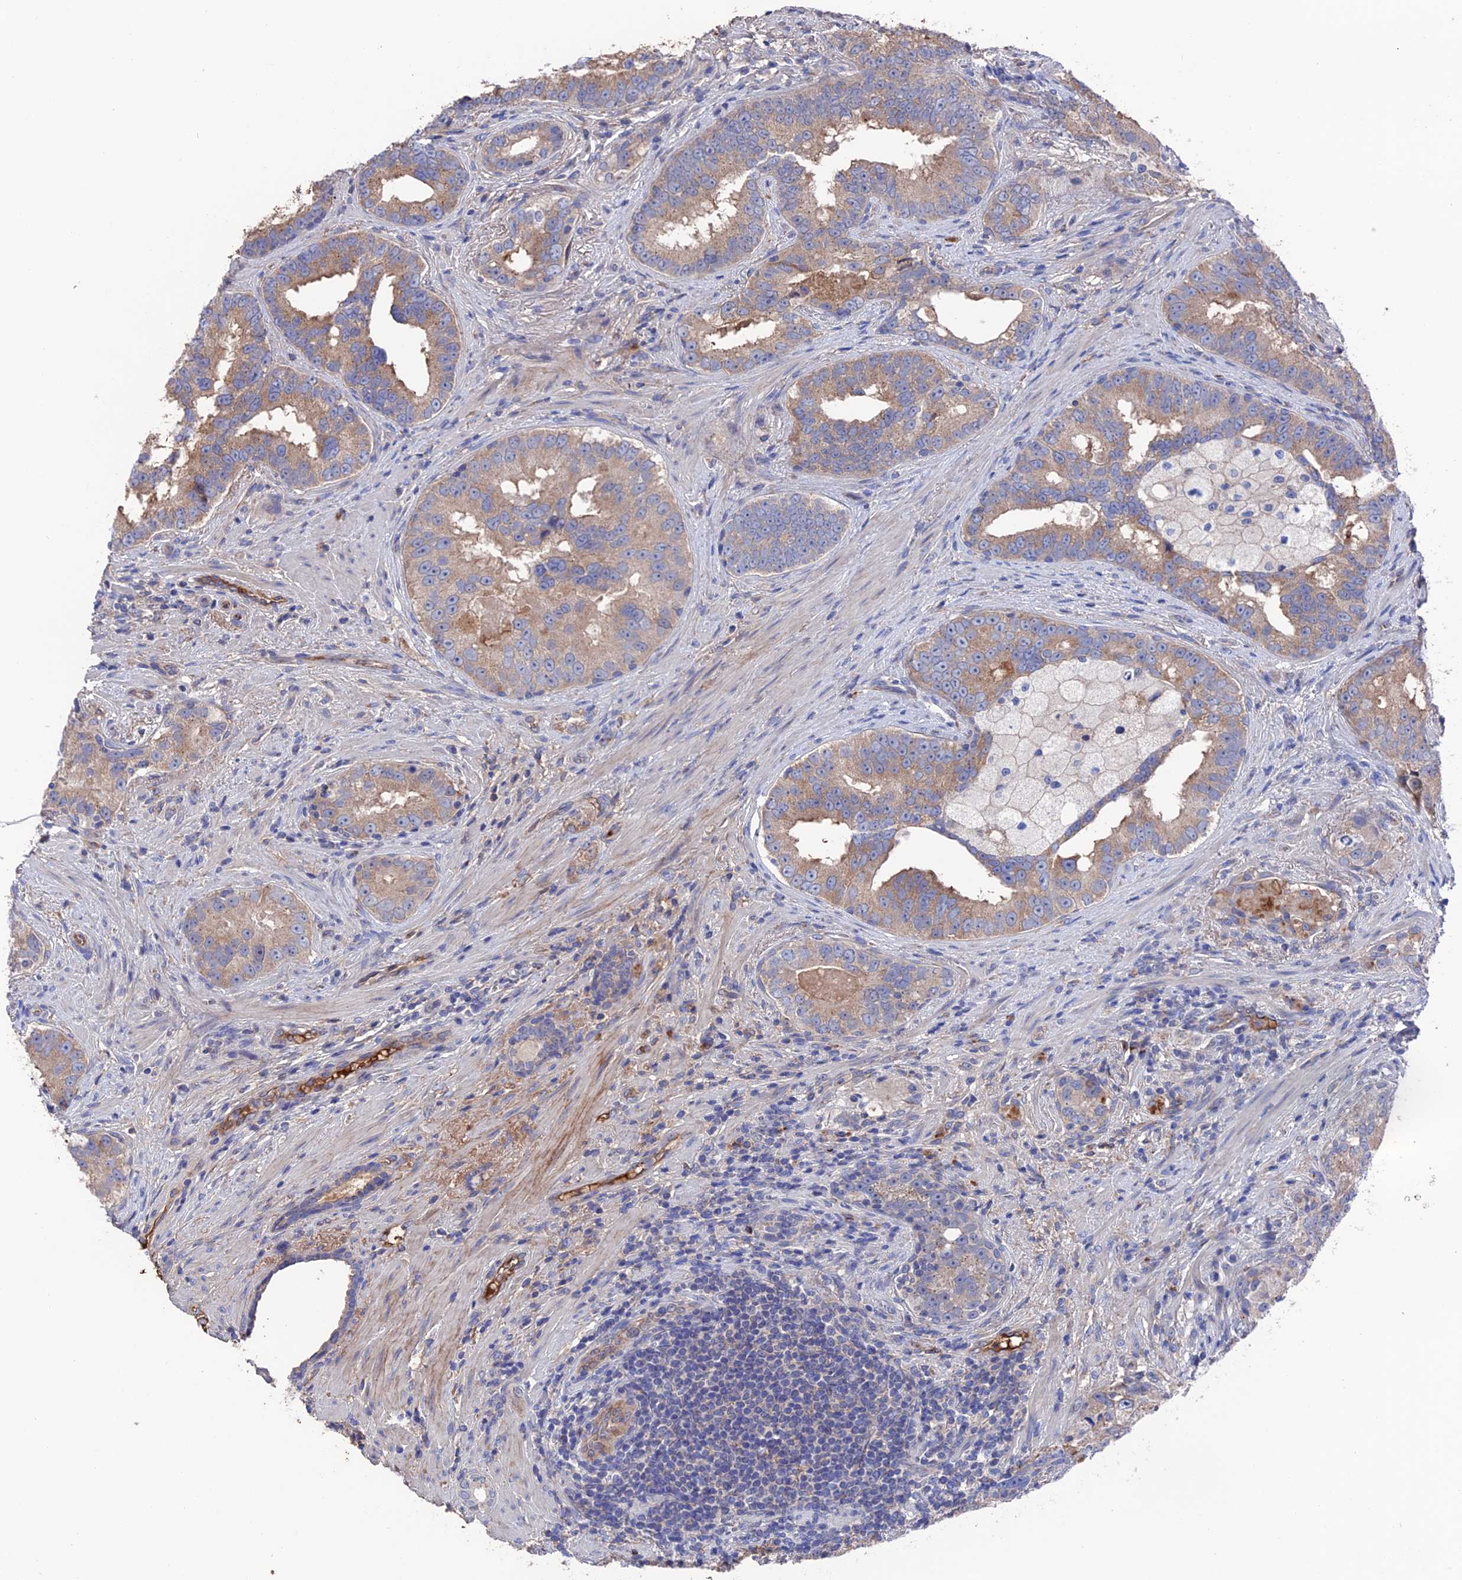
{"staining": {"intensity": "moderate", "quantity": ">75%", "location": "cytoplasmic/membranous"}, "tissue": "prostate cancer", "cell_type": "Tumor cells", "image_type": "cancer", "snomed": [{"axis": "morphology", "description": "Adenocarcinoma, High grade"}, {"axis": "topography", "description": "Prostate"}], "caption": "A histopathology image of human prostate cancer stained for a protein displays moderate cytoplasmic/membranous brown staining in tumor cells. The staining was performed using DAB (3,3'-diaminobenzidine), with brown indicating positive protein expression. Nuclei are stained blue with hematoxylin.", "gene": "HPF1", "patient": {"sex": "male", "age": 70}}